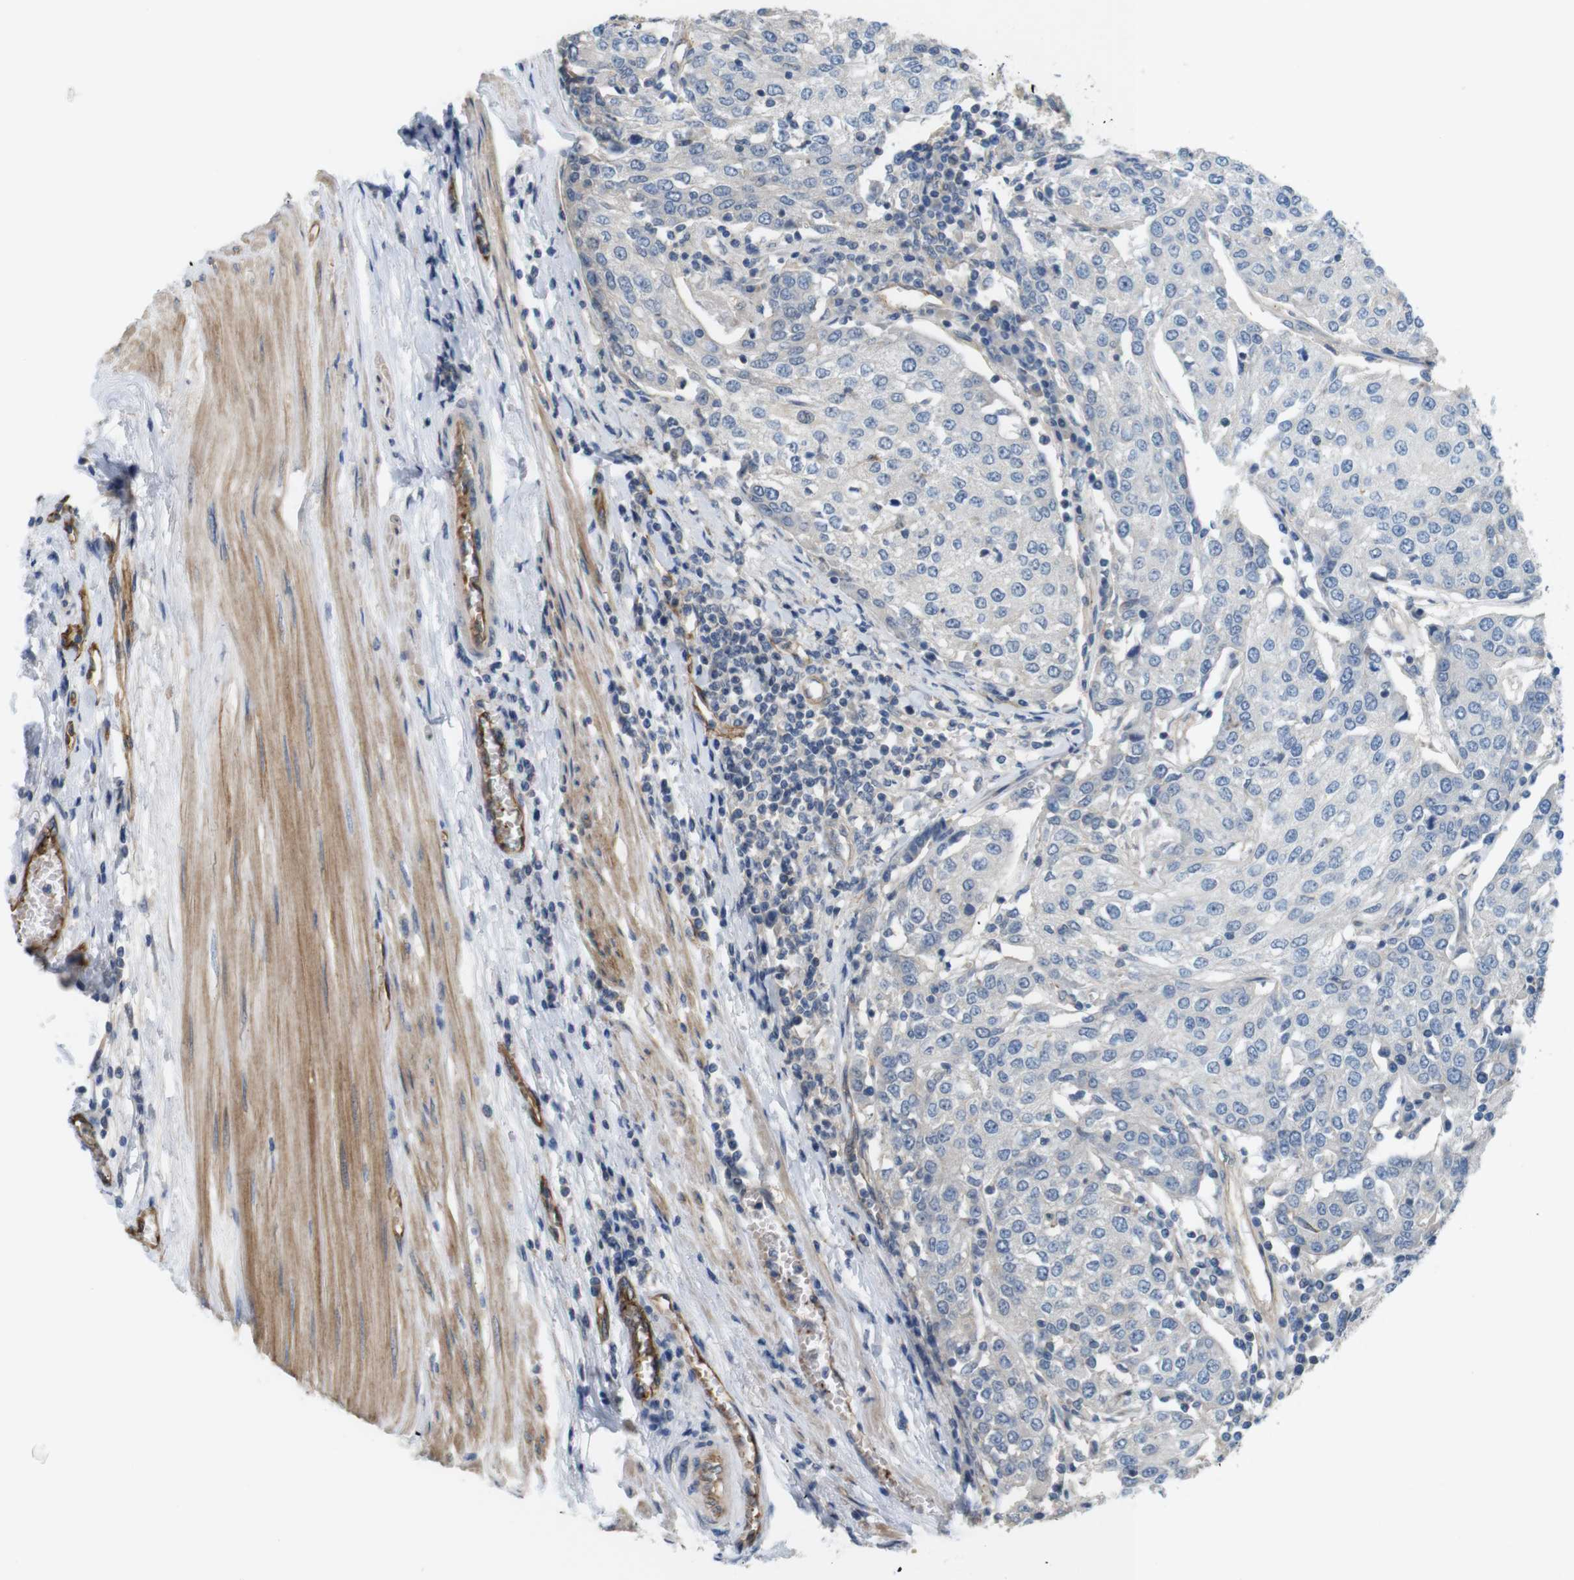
{"staining": {"intensity": "negative", "quantity": "none", "location": "none"}, "tissue": "urothelial cancer", "cell_type": "Tumor cells", "image_type": "cancer", "snomed": [{"axis": "morphology", "description": "Urothelial carcinoma, High grade"}, {"axis": "topography", "description": "Urinary bladder"}], "caption": "IHC photomicrograph of neoplastic tissue: human urothelial cancer stained with DAB (3,3'-diaminobenzidine) shows no significant protein expression in tumor cells.", "gene": "BVES", "patient": {"sex": "female", "age": 85}}